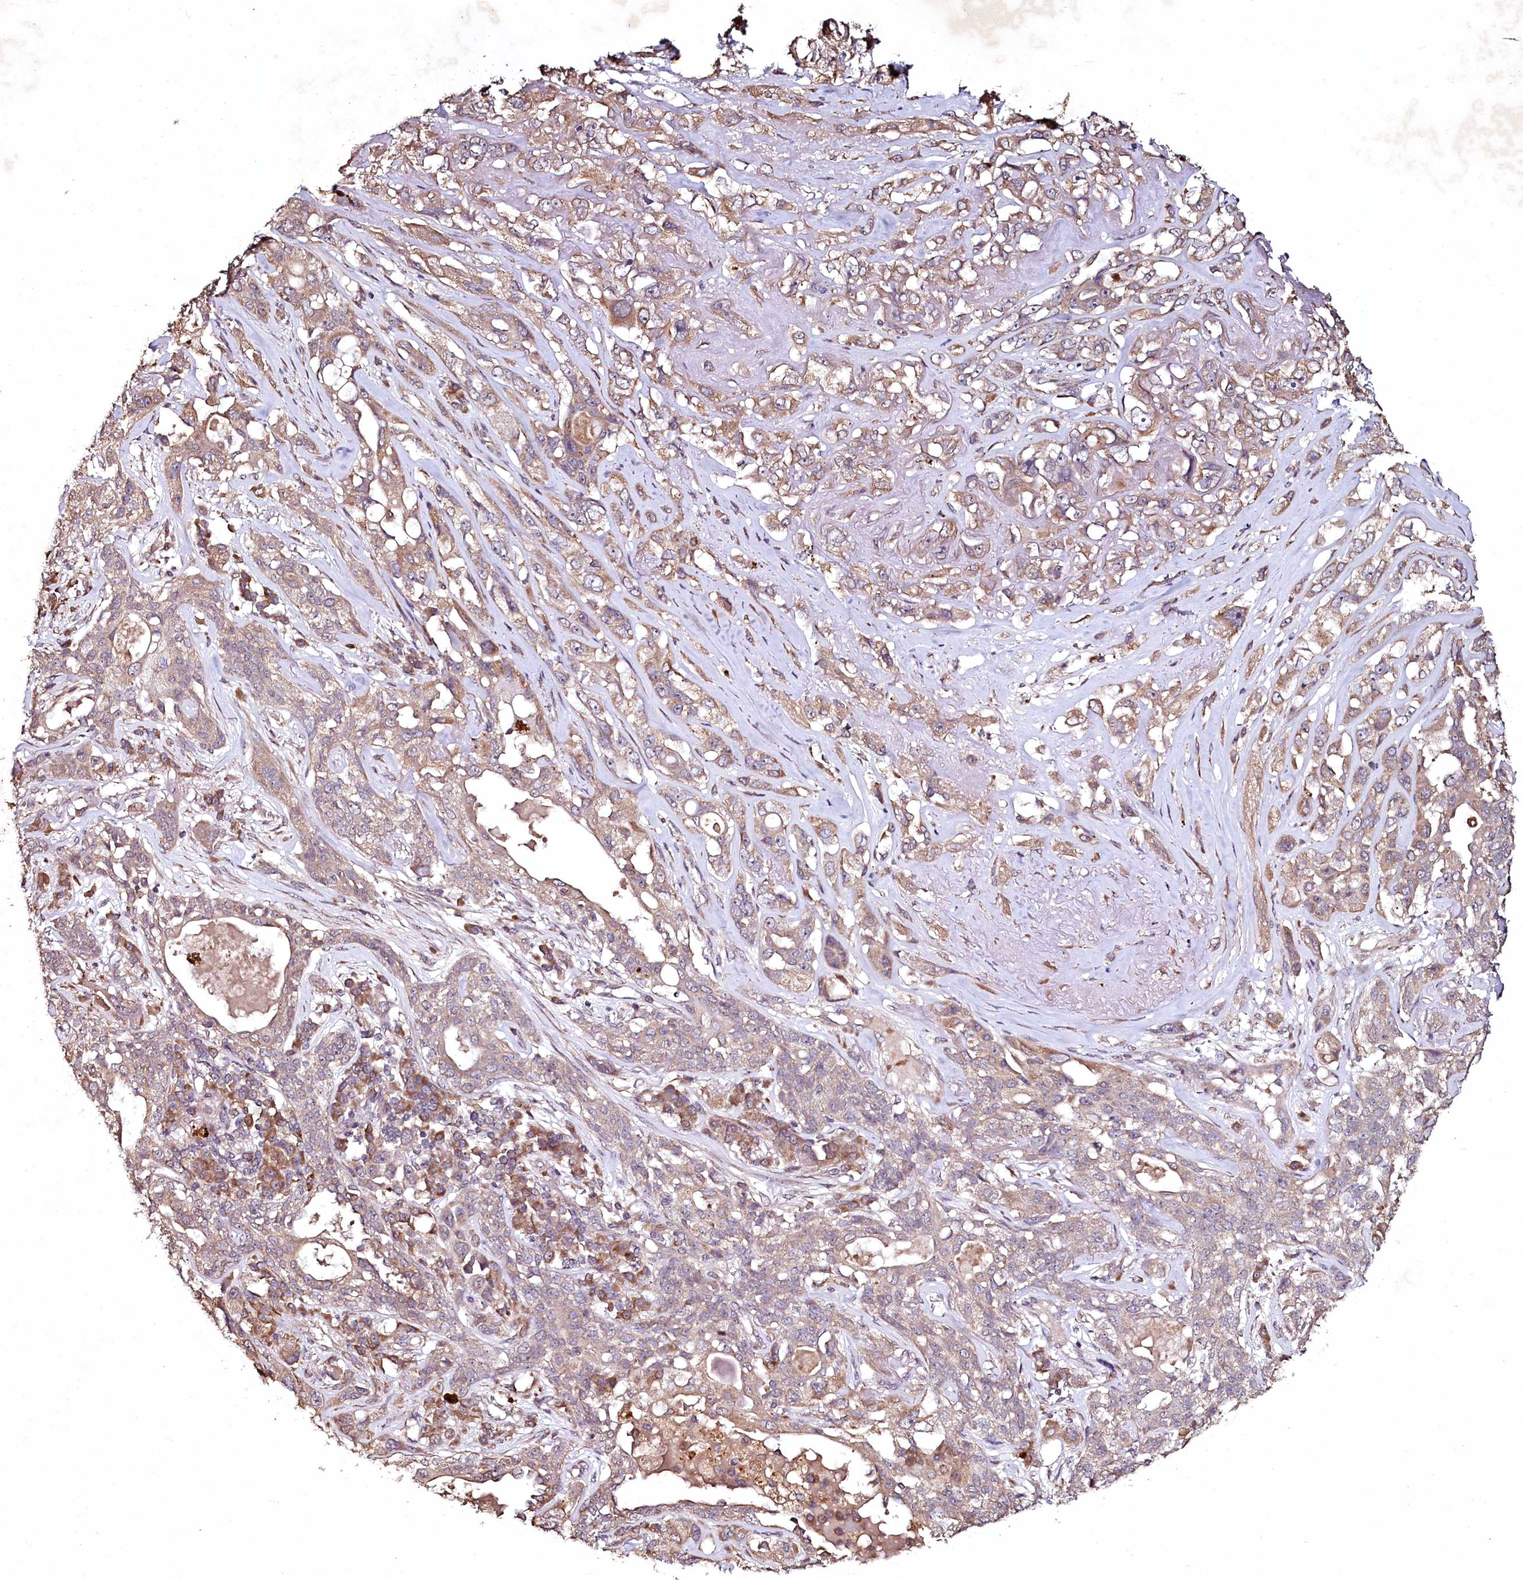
{"staining": {"intensity": "moderate", "quantity": "25%-75%", "location": "cytoplasmic/membranous"}, "tissue": "lung cancer", "cell_type": "Tumor cells", "image_type": "cancer", "snomed": [{"axis": "morphology", "description": "Squamous cell carcinoma, NOS"}, {"axis": "topography", "description": "Lung"}], "caption": "Protein expression analysis of human squamous cell carcinoma (lung) reveals moderate cytoplasmic/membranous staining in about 25%-75% of tumor cells. (DAB (3,3'-diaminobenzidine) = brown stain, brightfield microscopy at high magnification).", "gene": "SEC24C", "patient": {"sex": "female", "age": 70}}